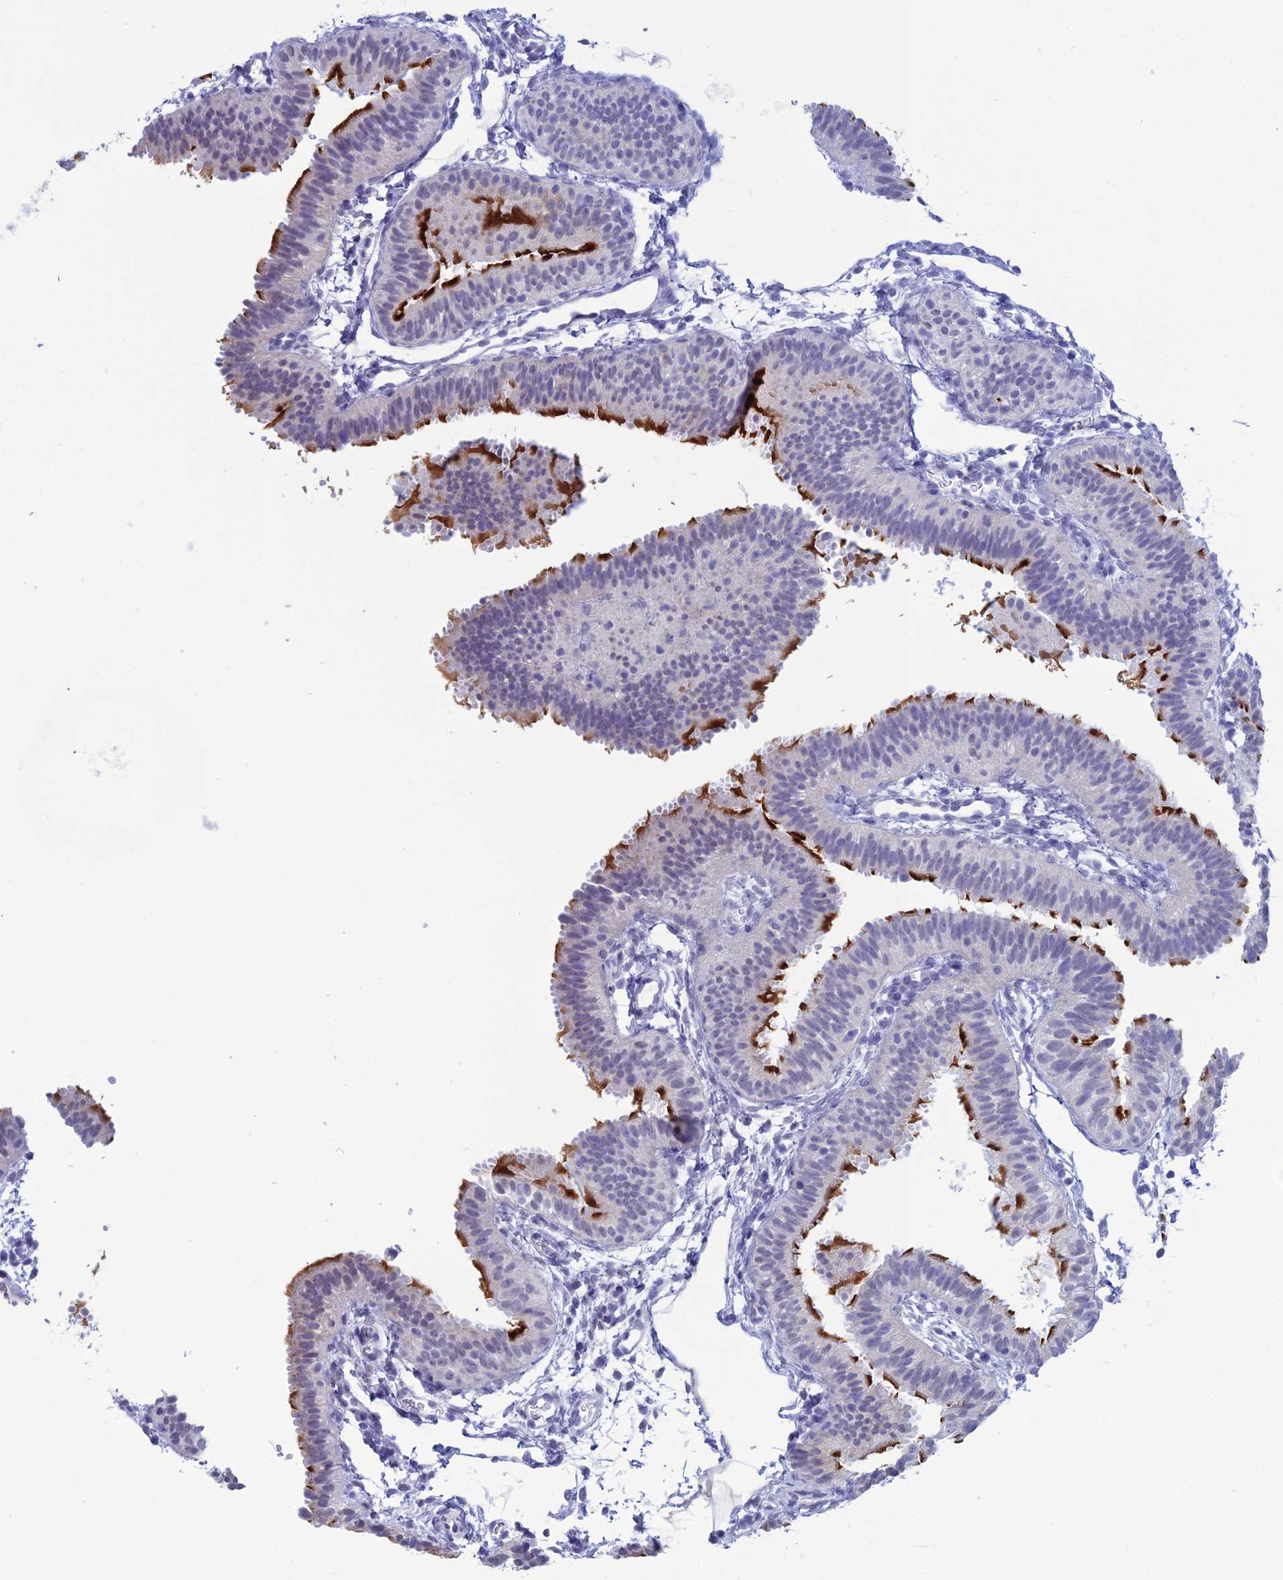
{"staining": {"intensity": "strong", "quantity": "<25%", "location": "cytoplasmic/membranous"}, "tissue": "fallopian tube", "cell_type": "Glandular cells", "image_type": "normal", "snomed": [{"axis": "morphology", "description": "Normal tissue, NOS"}, {"axis": "topography", "description": "Fallopian tube"}], "caption": "Strong cytoplasmic/membranous positivity is appreciated in approximately <25% of glandular cells in normal fallopian tube. The protein of interest is shown in brown color, while the nuclei are stained blue.", "gene": "CFAP210", "patient": {"sex": "female", "age": 35}}